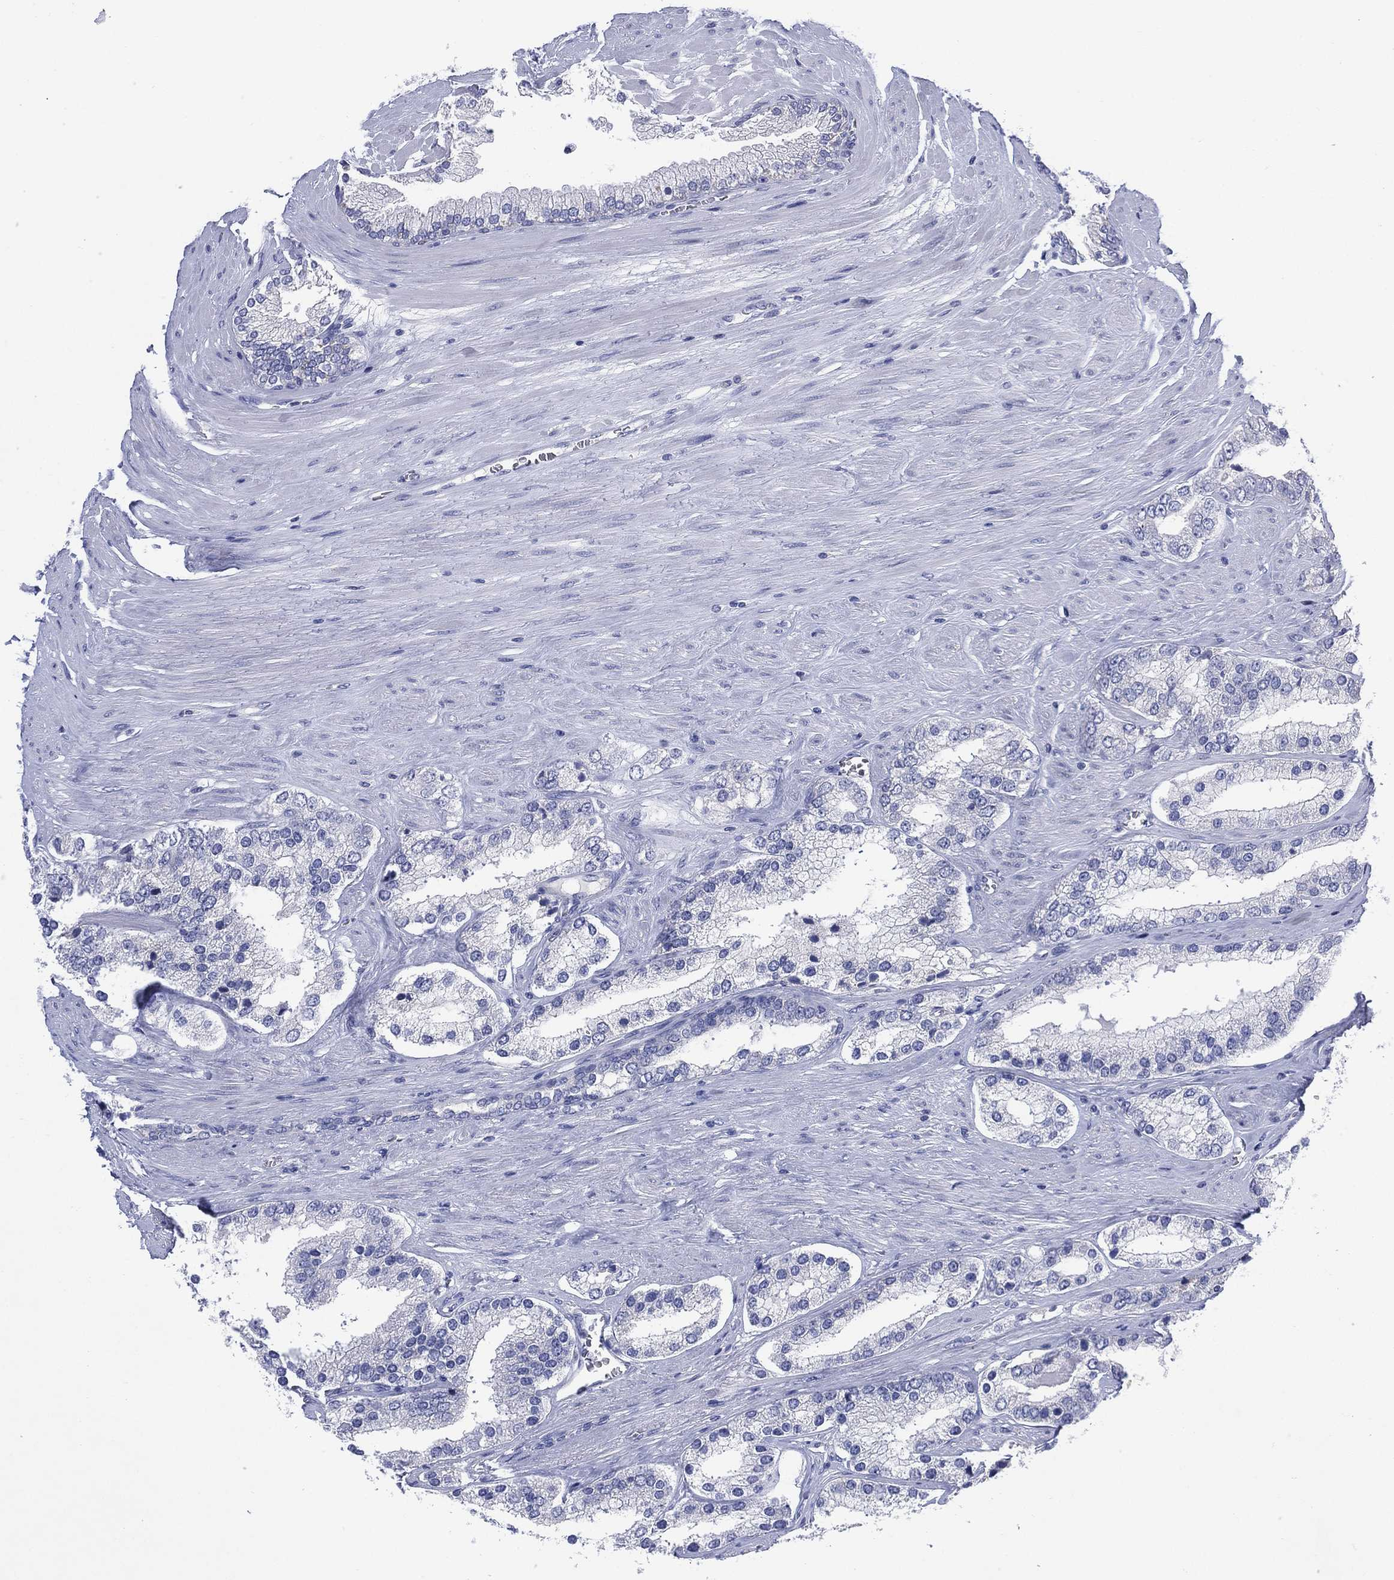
{"staining": {"intensity": "negative", "quantity": "none", "location": "none"}, "tissue": "prostate cancer", "cell_type": "Tumor cells", "image_type": "cancer", "snomed": [{"axis": "morphology", "description": "Adenocarcinoma, Low grade"}, {"axis": "topography", "description": "Prostate"}], "caption": "Immunohistochemistry photomicrograph of low-grade adenocarcinoma (prostate) stained for a protein (brown), which shows no positivity in tumor cells. The staining is performed using DAB (3,3'-diaminobenzidine) brown chromogen with nuclei counter-stained in using hematoxylin.", "gene": "CHRNA3", "patient": {"sex": "male", "age": 69}}